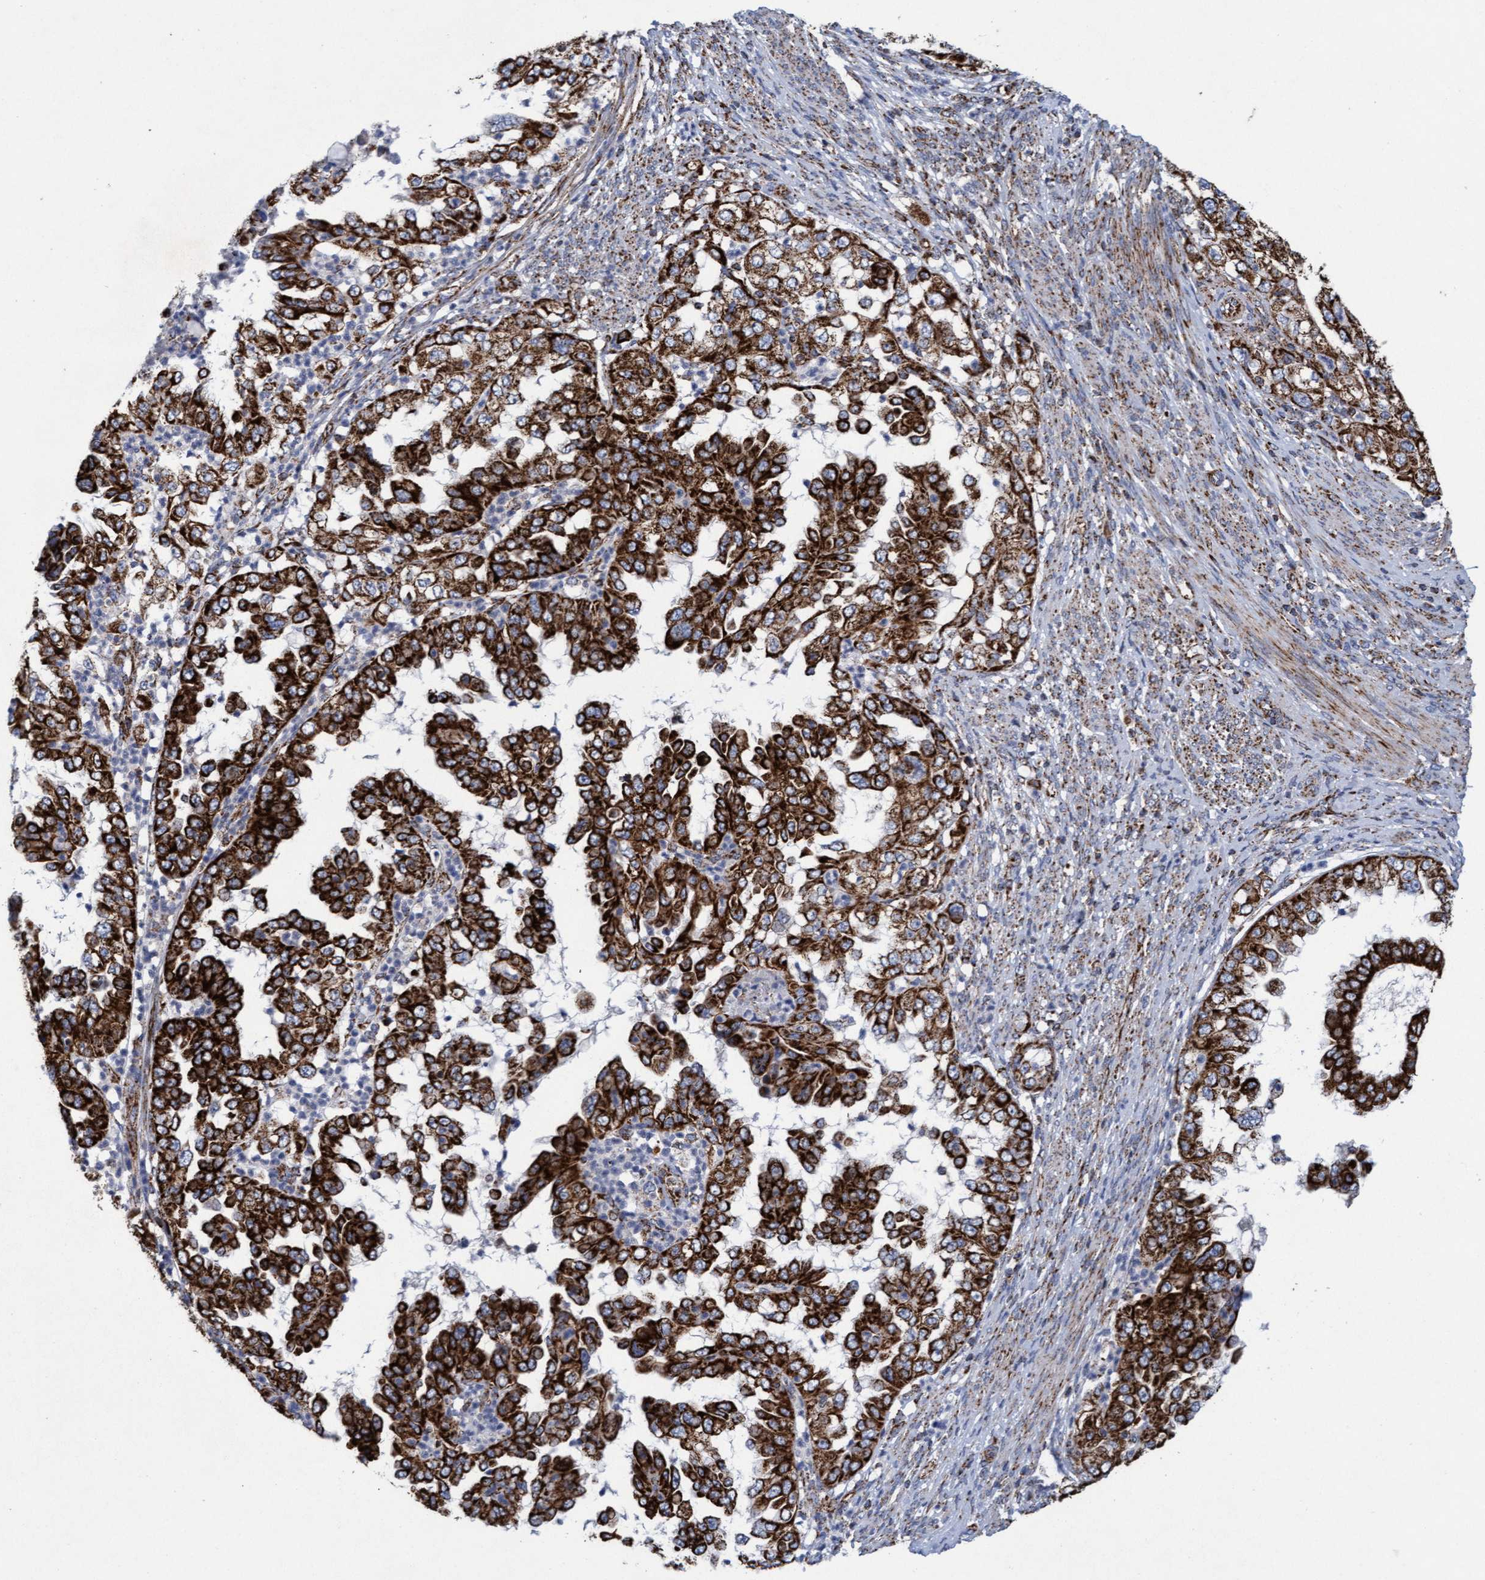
{"staining": {"intensity": "strong", "quantity": ">75%", "location": "cytoplasmic/membranous"}, "tissue": "endometrial cancer", "cell_type": "Tumor cells", "image_type": "cancer", "snomed": [{"axis": "morphology", "description": "Adenocarcinoma, NOS"}, {"axis": "topography", "description": "Endometrium"}], "caption": "A micrograph of human endometrial cancer stained for a protein exhibits strong cytoplasmic/membranous brown staining in tumor cells.", "gene": "MRPL38", "patient": {"sex": "female", "age": 85}}